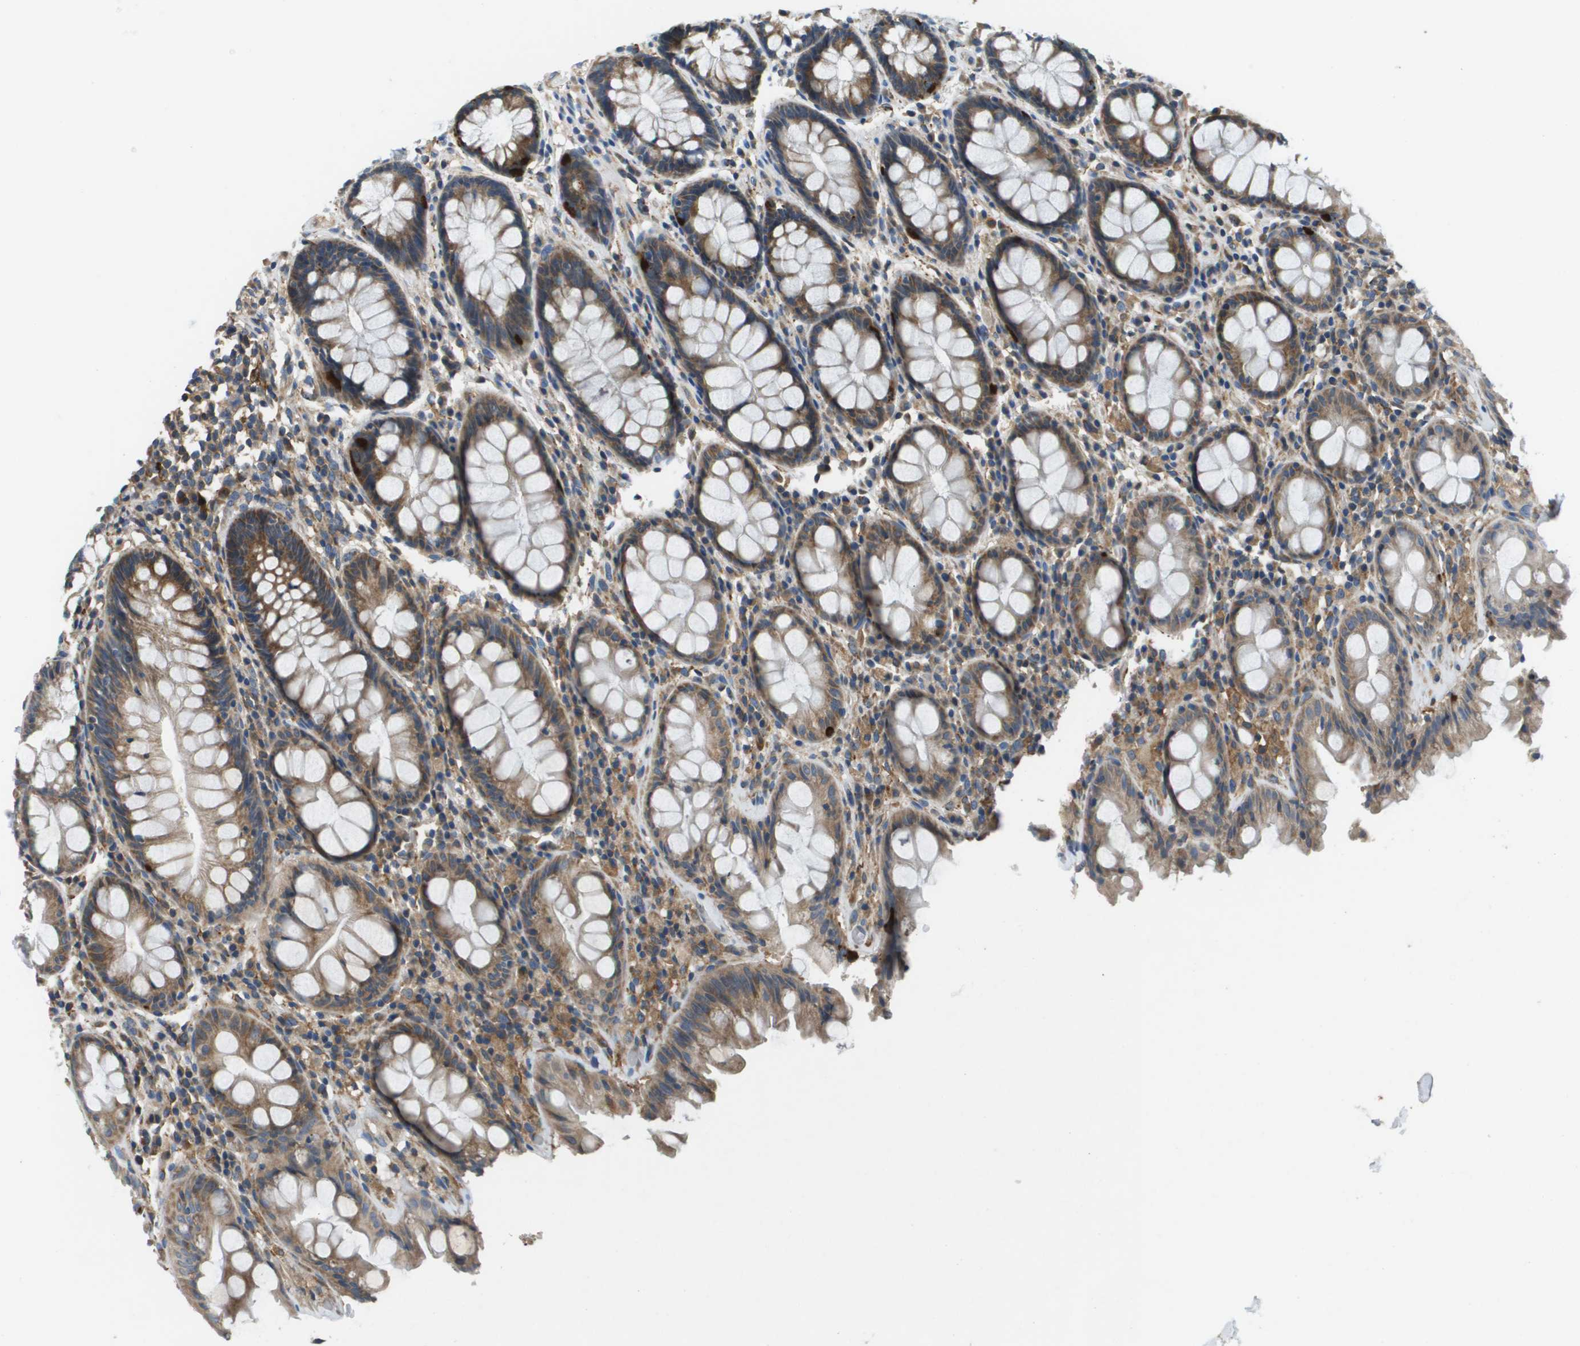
{"staining": {"intensity": "moderate", "quantity": ">75%", "location": "cytoplasmic/membranous"}, "tissue": "rectum", "cell_type": "Glandular cells", "image_type": "normal", "snomed": [{"axis": "morphology", "description": "Normal tissue, NOS"}, {"axis": "topography", "description": "Rectum"}], "caption": "Glandular cells show medium levels of moderate cytoplasmic/membranous positivity in about >75% of cells in benign human rectum.", "gene": "SAMSN1", "patient": {"sex": "male", "age": 64}}